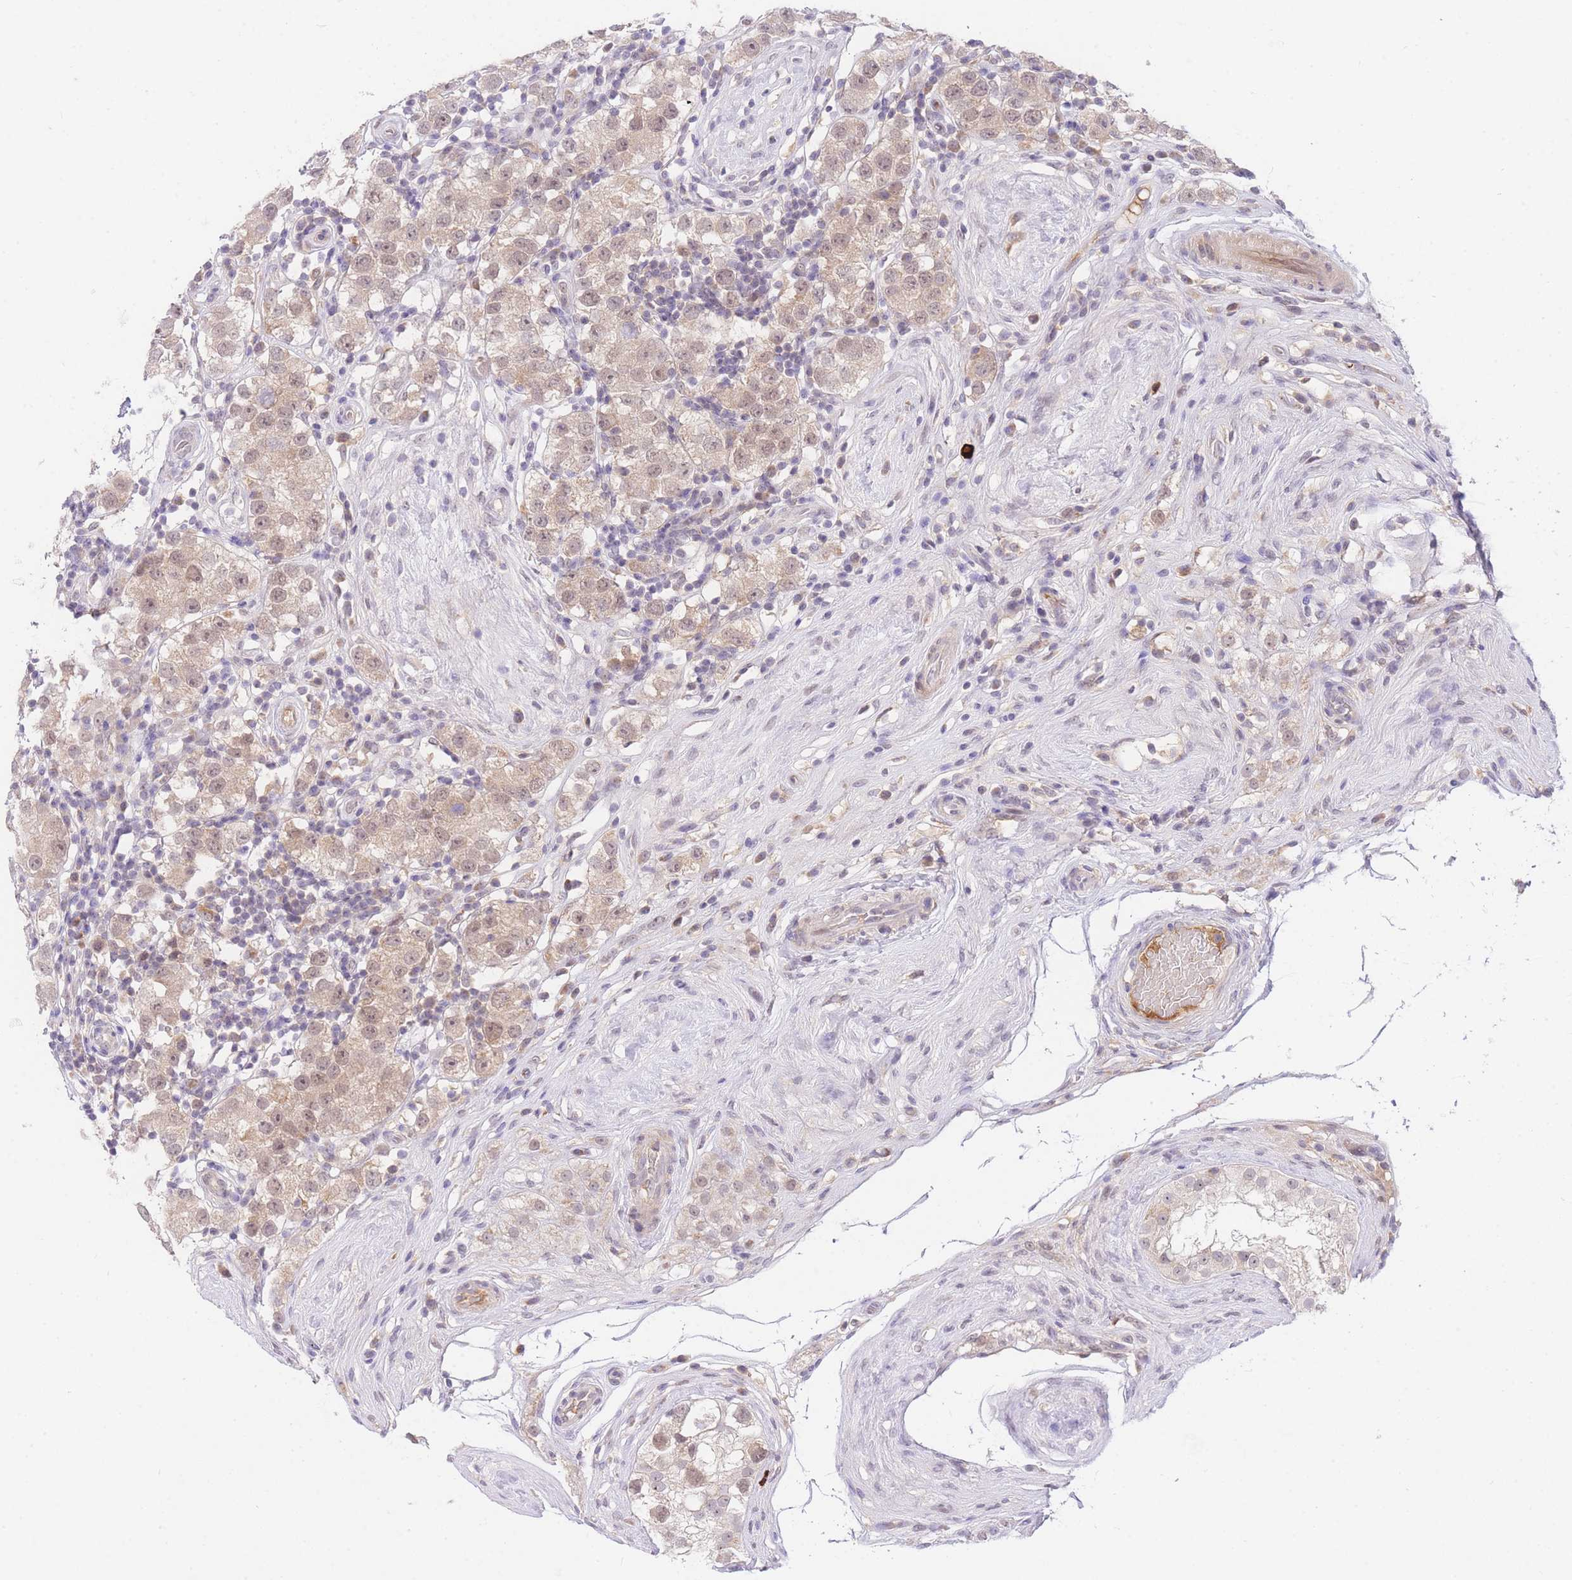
{"staining": {"intensity": "weak", "quantity": ">75%", "location": "cytoplasmic/membranous,nuclear"}, "tissue": "testis cancer", "cell_type": "Tumor cells", "image_type": "cancer", "snomed": [{"axis": "morphology", "description": "Seminoma, NOS"}, {"axis": "topography", "description": "Testis"}], "caption": "Immunohistochemistry micrograph of neoplastic tissue: testis cancer (seminoma) stained using immunohistochemistry displays low levels of weak protein expression localized specifically in the cytoplasmic/membranous and nuclear of tumor cells, appearing as a cytoplasmic/membranous and nuclear brown color.", "gene": "SLC25A33", "patient": {"sex": "male", "age": 34}}